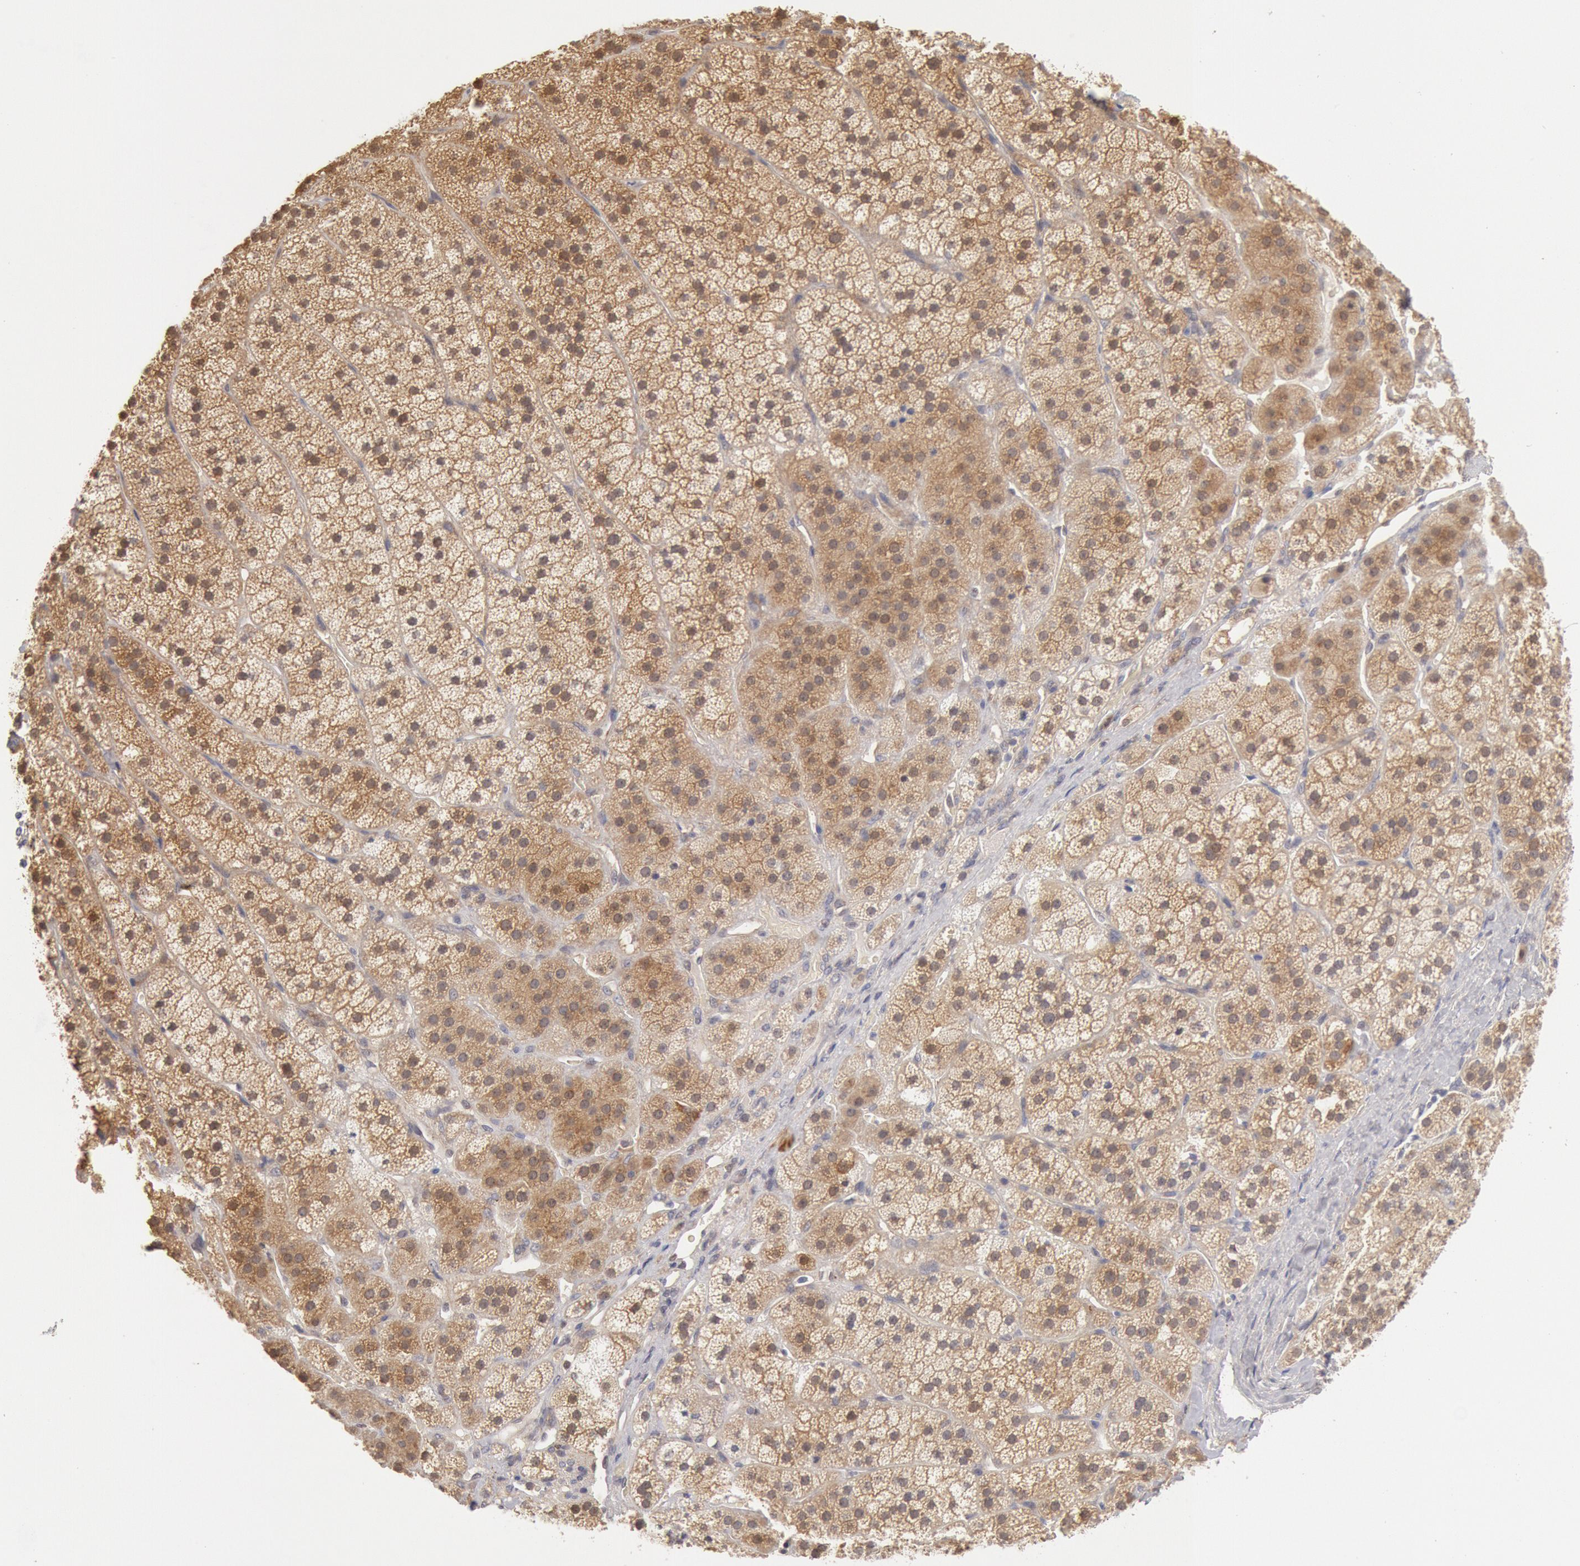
{"staining": {"intensity": "moderate", "quantity": ">75%", "location": "cytoplasmic/membranous,nuclear"}, "tissue": "adrenal gland", "cell_type": "Glandular cells", "image_type": "normal", "snomed": [{"axis": "morphology", "description": "Normal tissue, NOS"}, {"axis": "topography", "description": "Adrenal gland"}], "caption": "A histopathology image of human adrenal gland stained for a protein displays moderate cytoplasmic/membranous,nuclear brown staining in glandular cells.", "gene": "DNAJA1", "patient": {"sex": "female", "age": 44}}